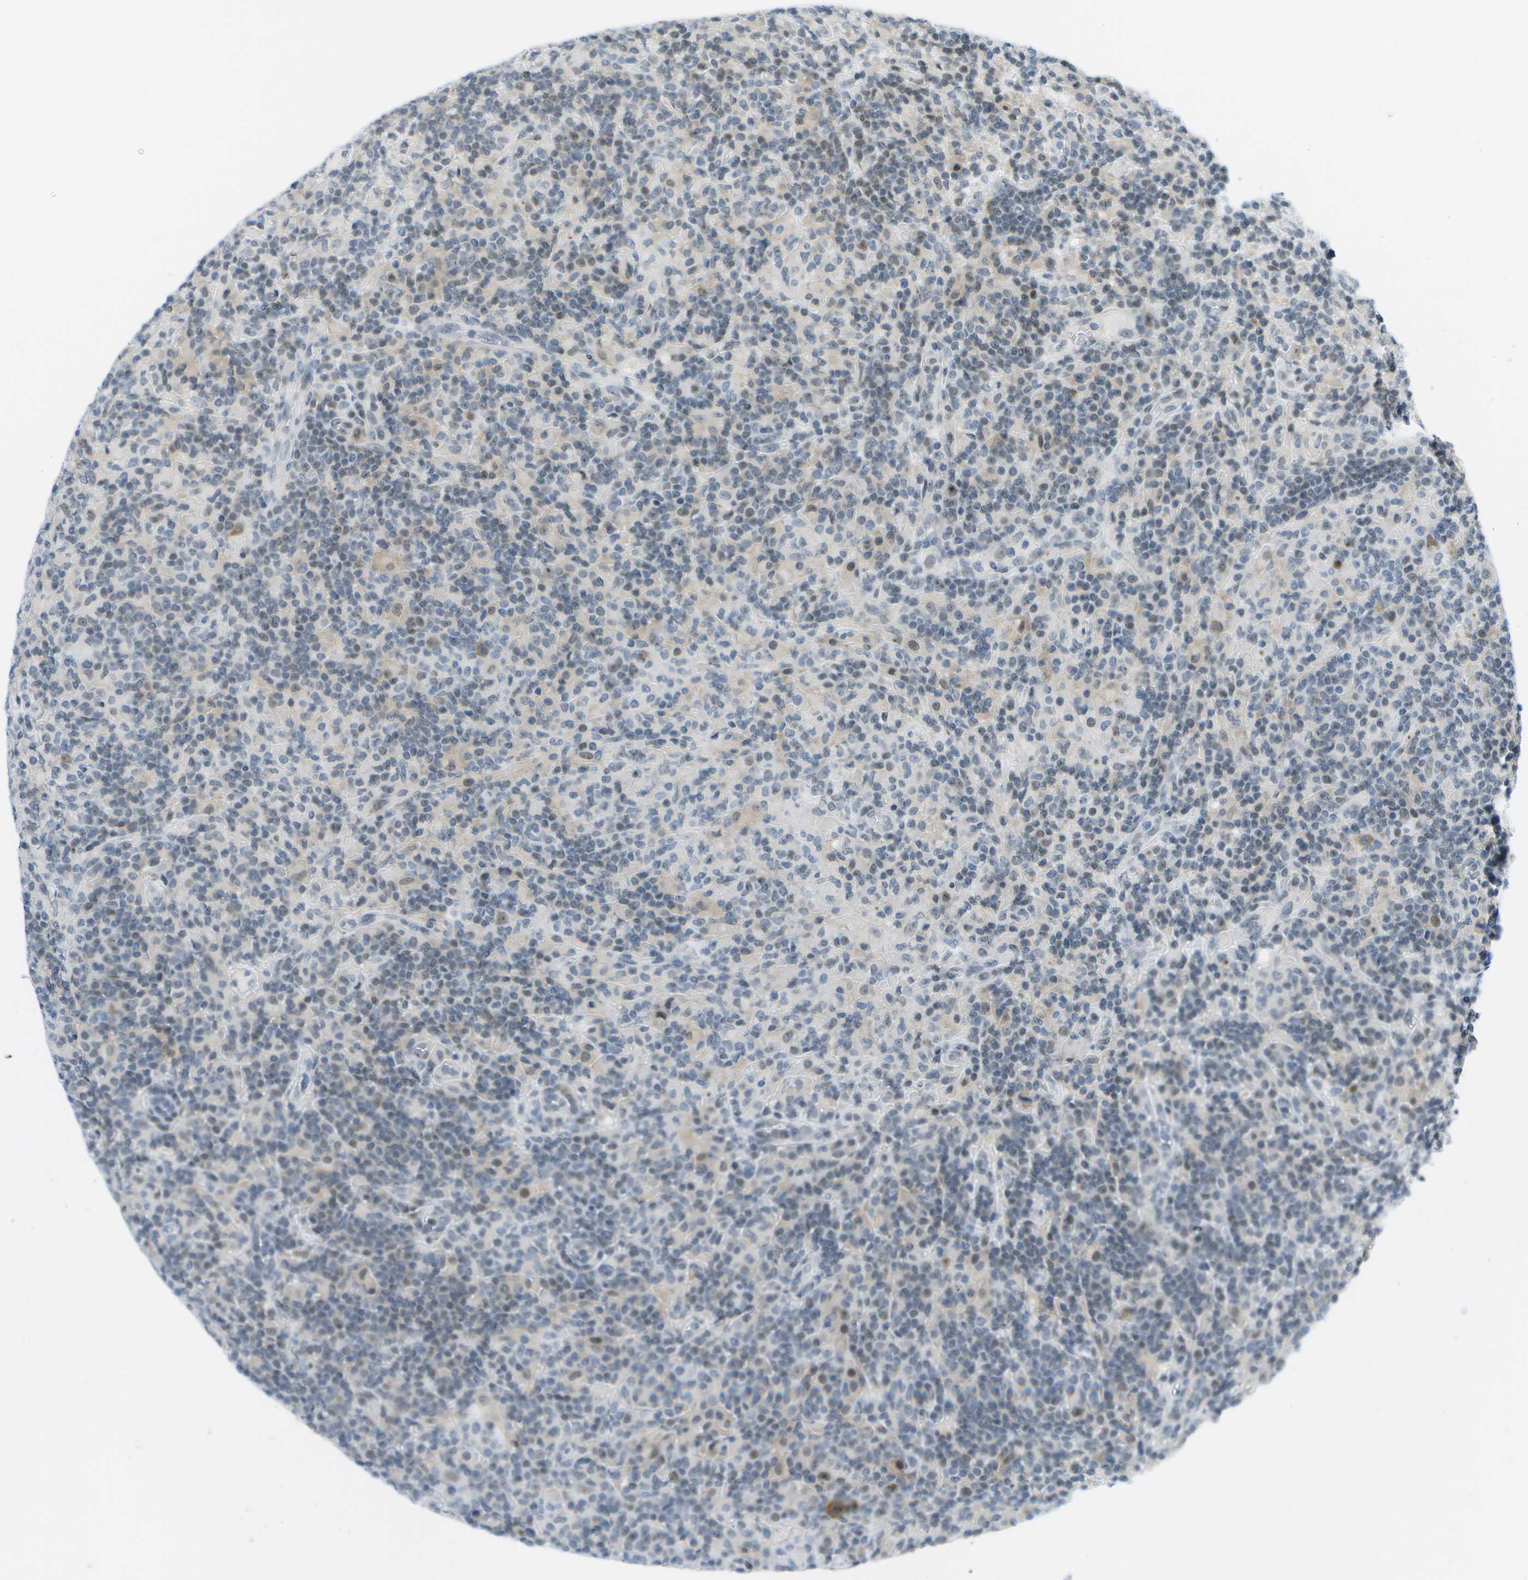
{"staining": {"intensity": "moderate", "quantity": "25%-75%", "location": "cytoplasmic/membranous,nuclear"}, "tissue": "lymphoma", "cell_type": "Tumor cells", "image_type": "cancer", "snomed": [{"axis": "morphology", "description": "Hodgkin's disease, NOS"}, {"axis": "topography", "description": "Lymph node"}], "caption": "There is medium levels of moderate cytoplasmic/membranous and nuclear staining in tumor cells of Hodgkin's disease, as demonstrated by immunohistochemical staining (brown color).", "gene": "PITHD1", "patient": {"sex": "male", "age": 70}}